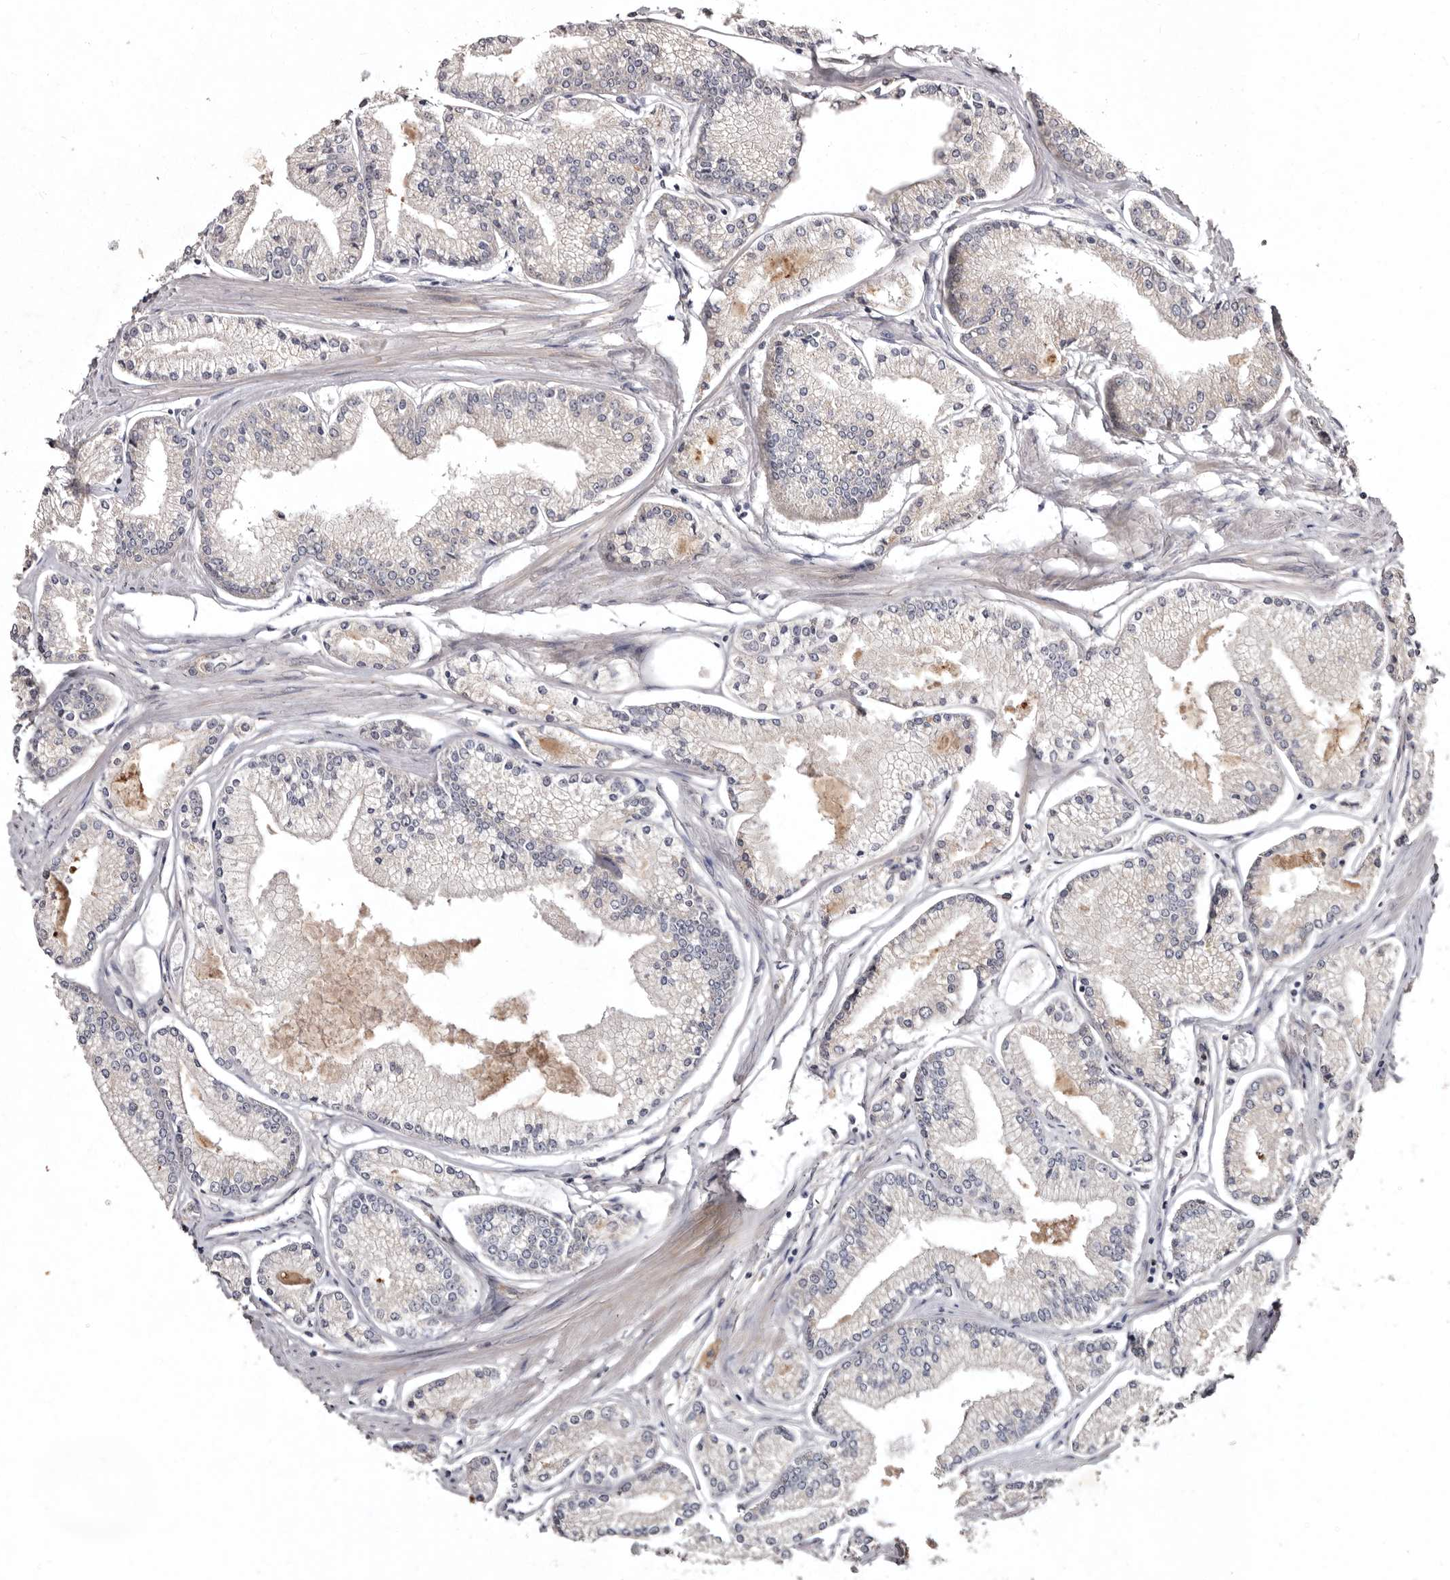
{"staining": {"intensity": "negative", "quantity": "none", "location": "none"}, "tissue": "prostate cancer", "cell_type": "Tumor cells", "image_type": "cancer", "snomed": [{"axis": "morphology", "description": "Adenocarcinoma, Low grade"}, {"axis": "topography", "description": "Prostate"}], "caption": "An immunohistochemistry (IHC) micrograph of adenocarcinoma (low-grade) (prostate) is shown. There is no staining in tumor cells of adenocarcinoma (low-grade) (prostate).", "gene": "FAM91A1", "patient": {"sex": "male", "age": 52}}